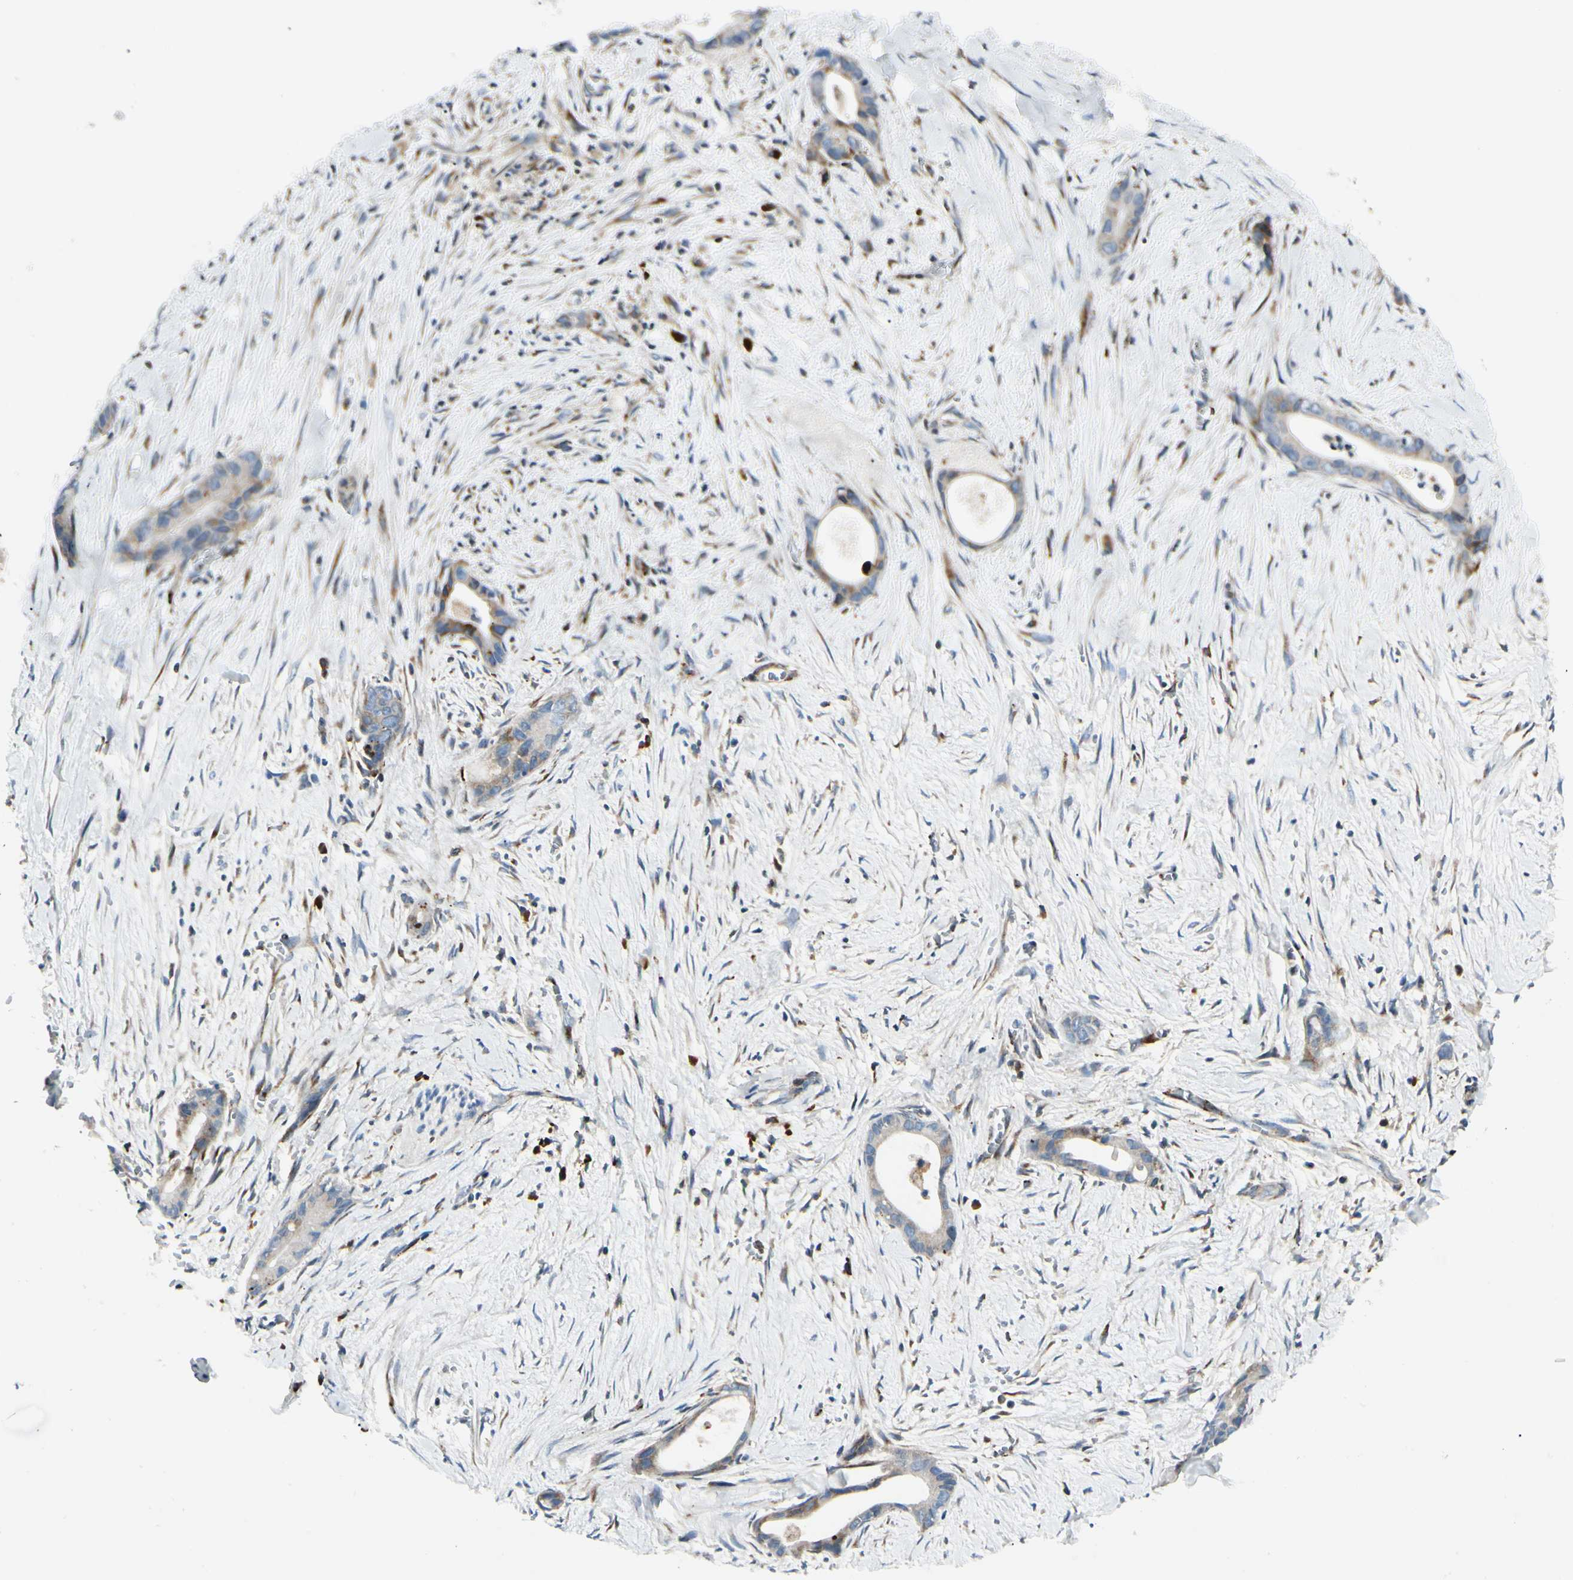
{"staining": {"intensity": "weak", "quantity": ">75%", "location": "cytoplasmic/membranous"}, "tissue": "liver cancer", "cell_type": "Tumor cells", "image_type": "cancer", "snomed": [{"axis": "morphology", "description": "Cholangiocarcinoma"}, {"axis": "topography", "description": "Liver"}], "caption": "Immunohistochemistry micrograph of neoplastic tissue: cholangiocarcinoma (liver) stained using immunohistochemistry demonstrates low levels of weak protein expression localized specifically in the cytoplasmic/membranous of tumor cells, appearing as a cytoplasmic/membranous brown color.", "gene": "MRPL9", "patient": {"sex": "female", "age": 55}}